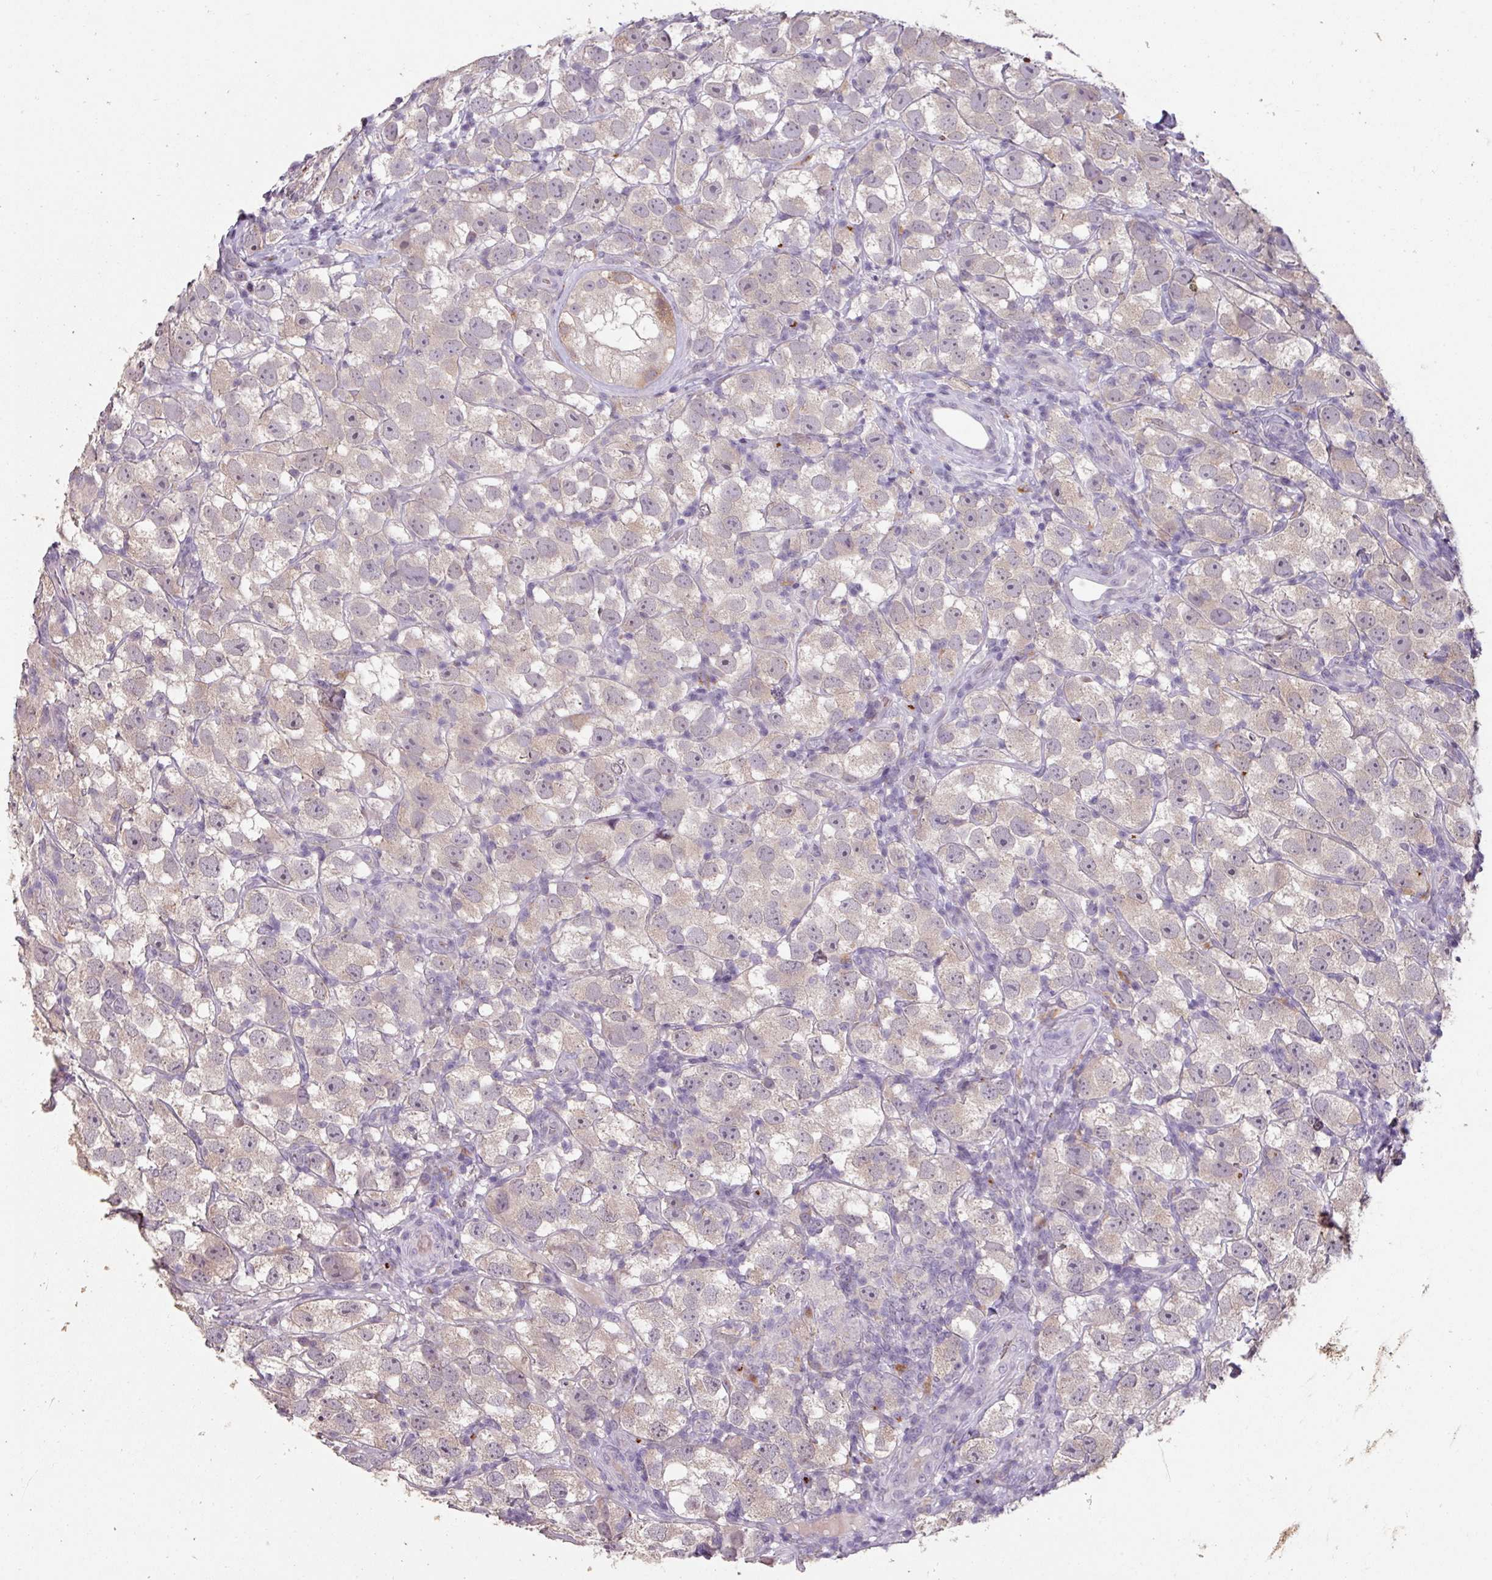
{"staining": {"intensity": "weak", "quantity": "<25%", "location": "cytoplasmic/membranous"}, "tissue": "testis cancer", "cell_type": "Tumor cells", "image_type": "cancer", "snomed": [{"axis": "morphology", "description": "Seminoma, NOS"}, {"axis": "topography", "description": "Testis"}], "caption": "A high-resolution micrograph shows immunohistochemistry (IHC) staining of testis cancer (seminoma), which reveals no significant positivity in tumor cells. (Stains: DAB IHC with hematoxylin counter stain, Microscopy: brightfield microscopy at high magnification).", "gene": "LYPLA1", "patient": {"sex": "male", "age": 26}}